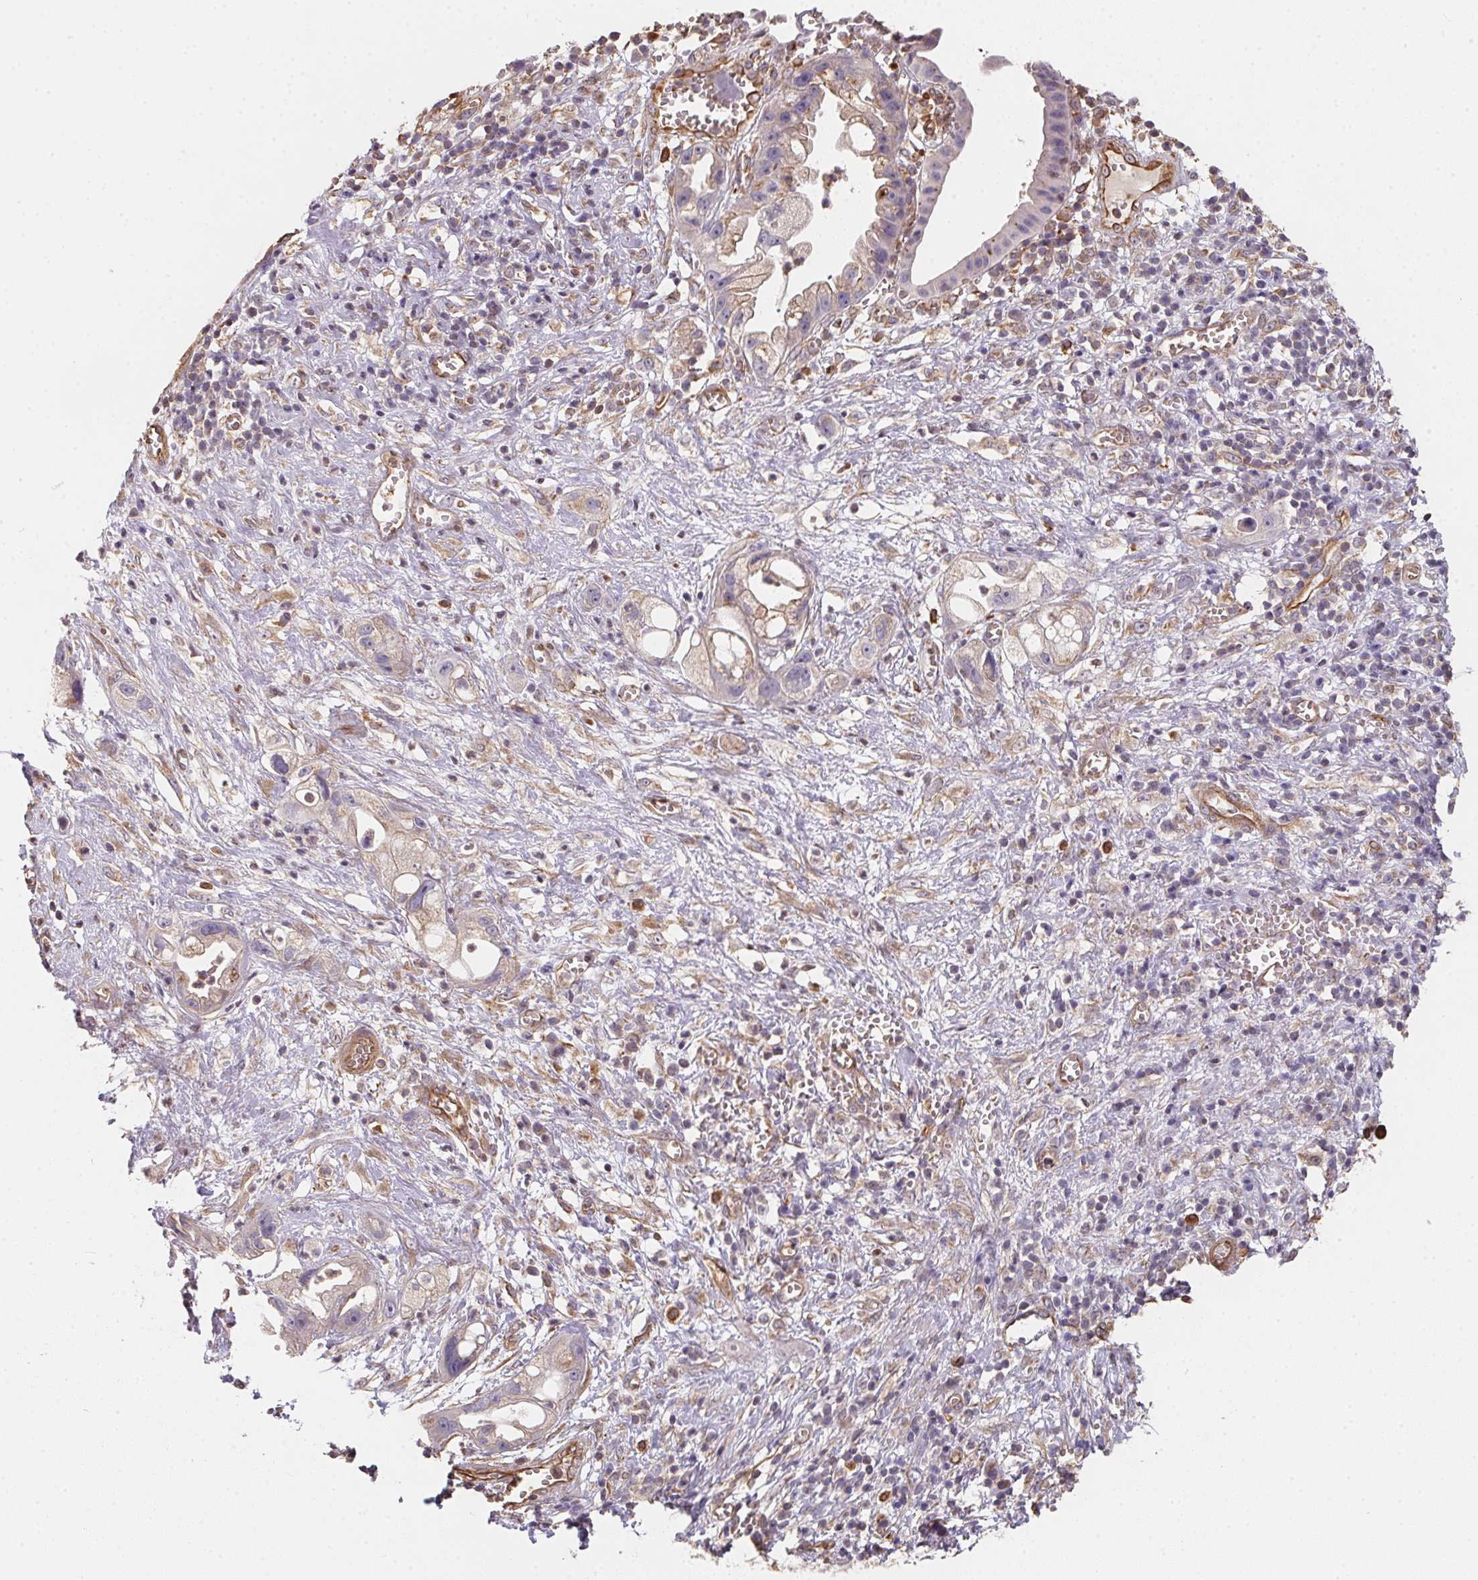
{"staining": {"intensity": "negative", "quantity": "none", "location": "none"}, "tissue": "pancreatic cancer", "cell_type": "Tumor cells", "image_type": "cancer", "snomed": [{"axis": "morphology", "description": "Adenocarcinoma, NOS"}, {"axis": "topography", "description": "Pancreas"}], "caption": "Immunohistochemical staining of human pancreatic cancer (adenocarcinoma) shows no significant positivity in tumor cells.", "gene": "TBKBP1", "patient": {"sex": "female", "age": 73}}